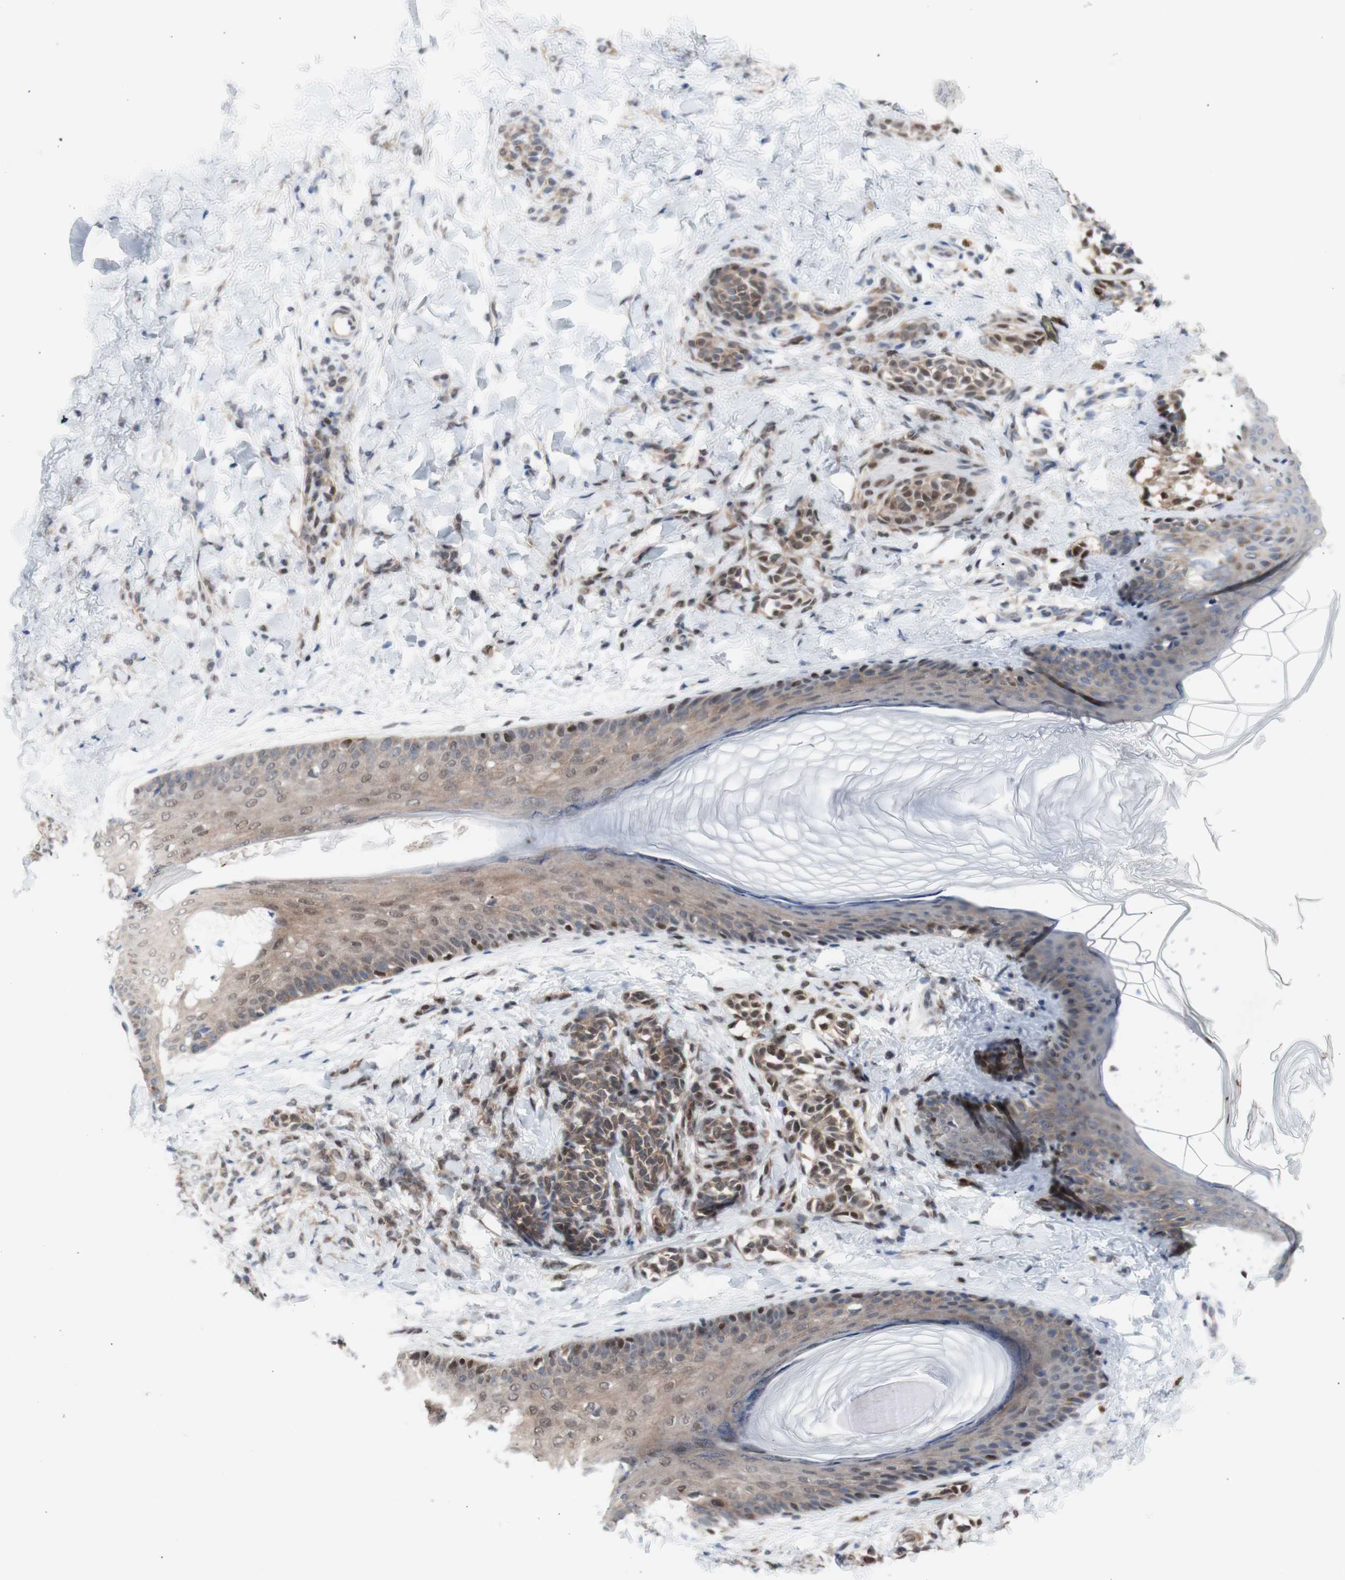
{"staining": {"intensity": "weak", "quantity": "25%-75%", "location": "cytoplasmic/membranous,nuclear"}, "tissue": "skin", "cell_type": "Fibroblasts", "image_type": "normal", "snomed": [{"axis": "morphology", "description": "Normal tissue, NOS"}, {"axis": "topography", "description": "Skin"}], "caption": "Weak cytoplasmic/membranous,nuclear protein staining is present in about 25%-75% of fibroblasts in skin.", "gene": "PRMT5", "patient": {"sex": "male", "age": 16}}